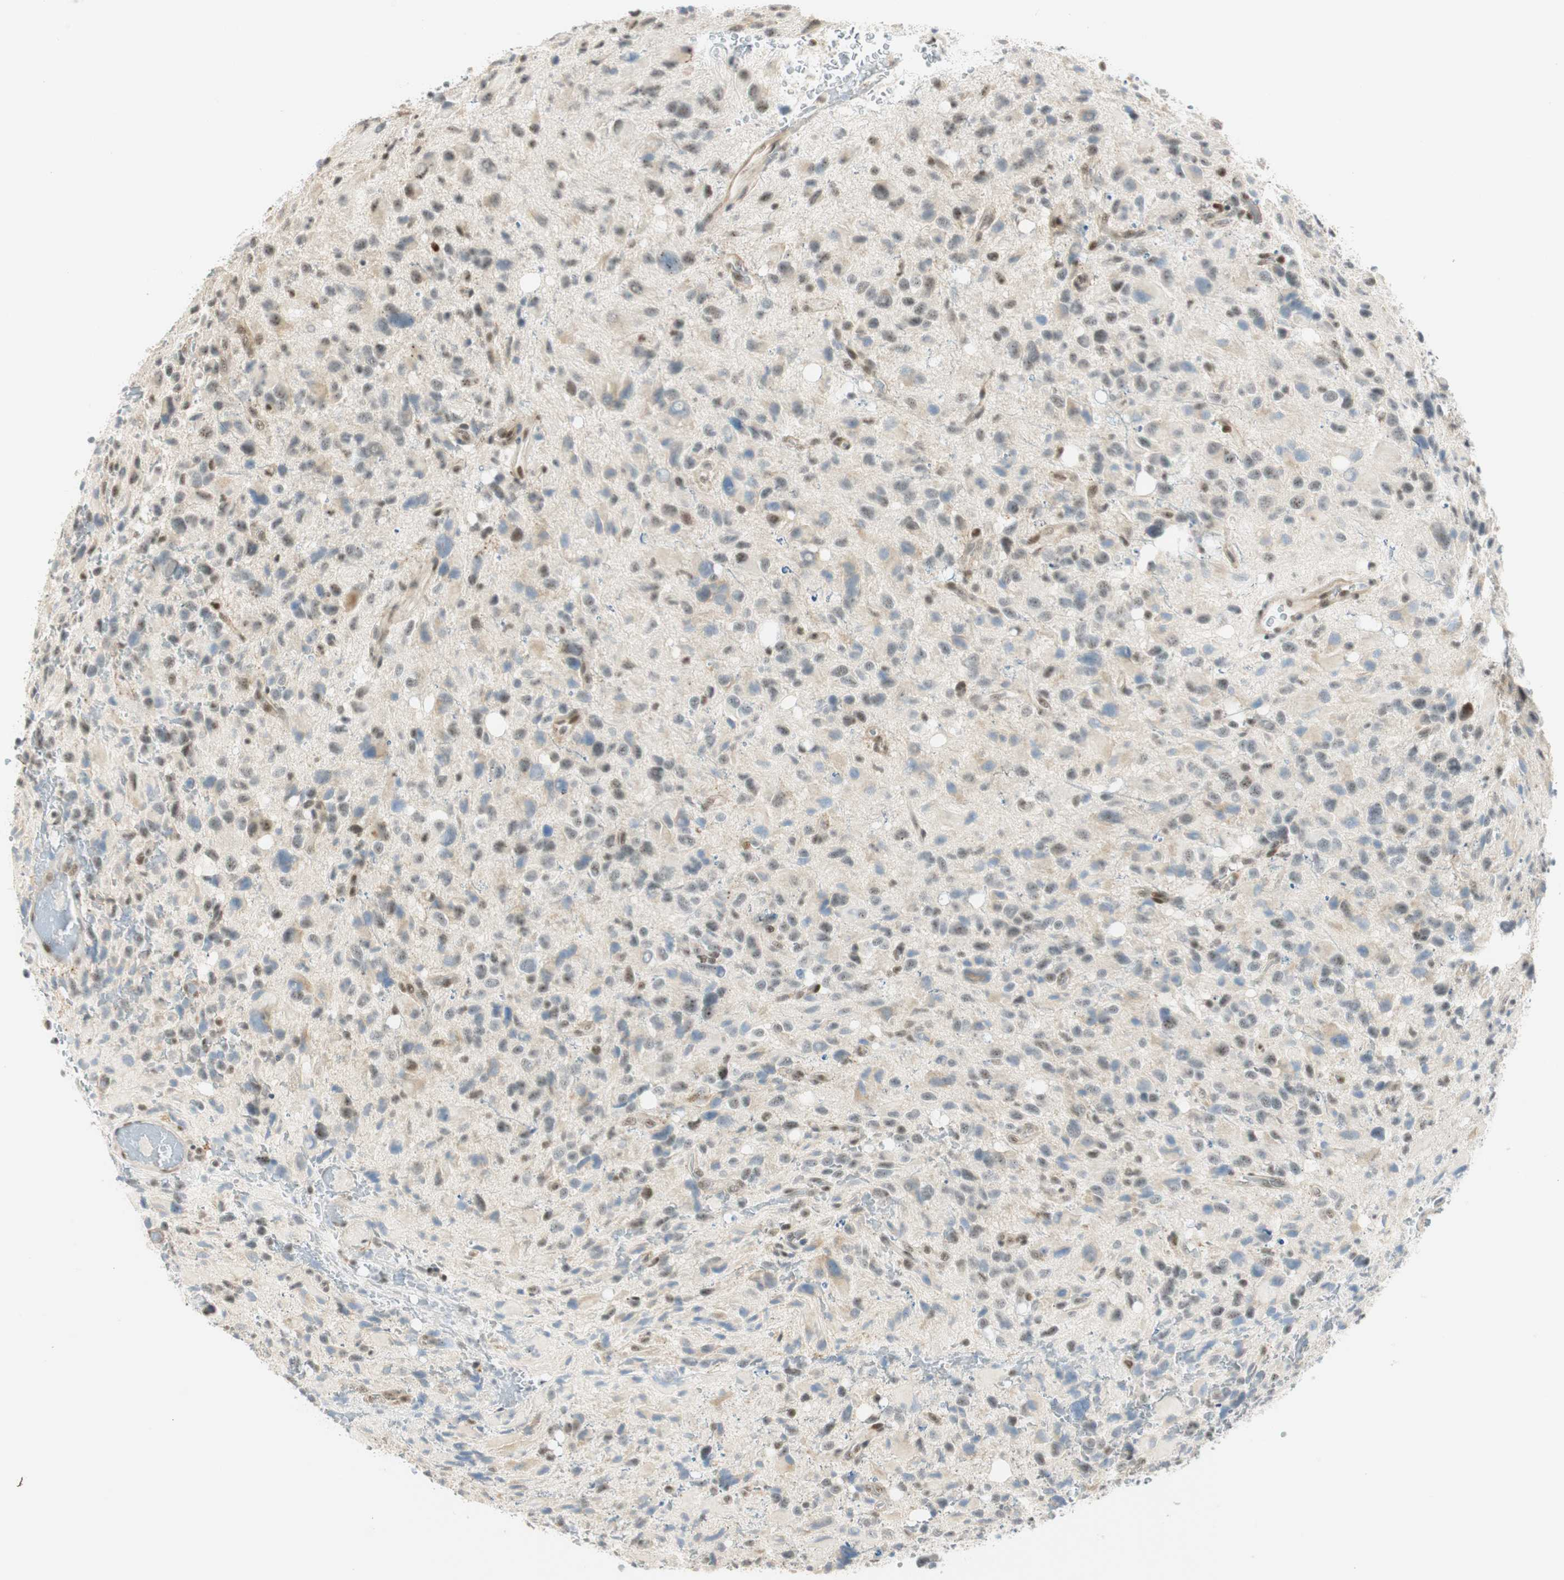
{"staining": {"intensity": "negative", "quantity": "none", "location": "none"}, "tissue": "glioma", "cell_type": "Tumor cells", "image_type": "cancer", "snomed": [{"axis": "morphology", "description": "Glioma, malignant, High grade"}, {"axis": "topography", "description": "Brain"}], "caption": "DAB (3,3'-diaminobenzidine) immunohistochemical staining of glioma demonstrates no significant staining in tumor cells.", "gene": "MSX2", "patient": {"sex": "male", "age": 48}}